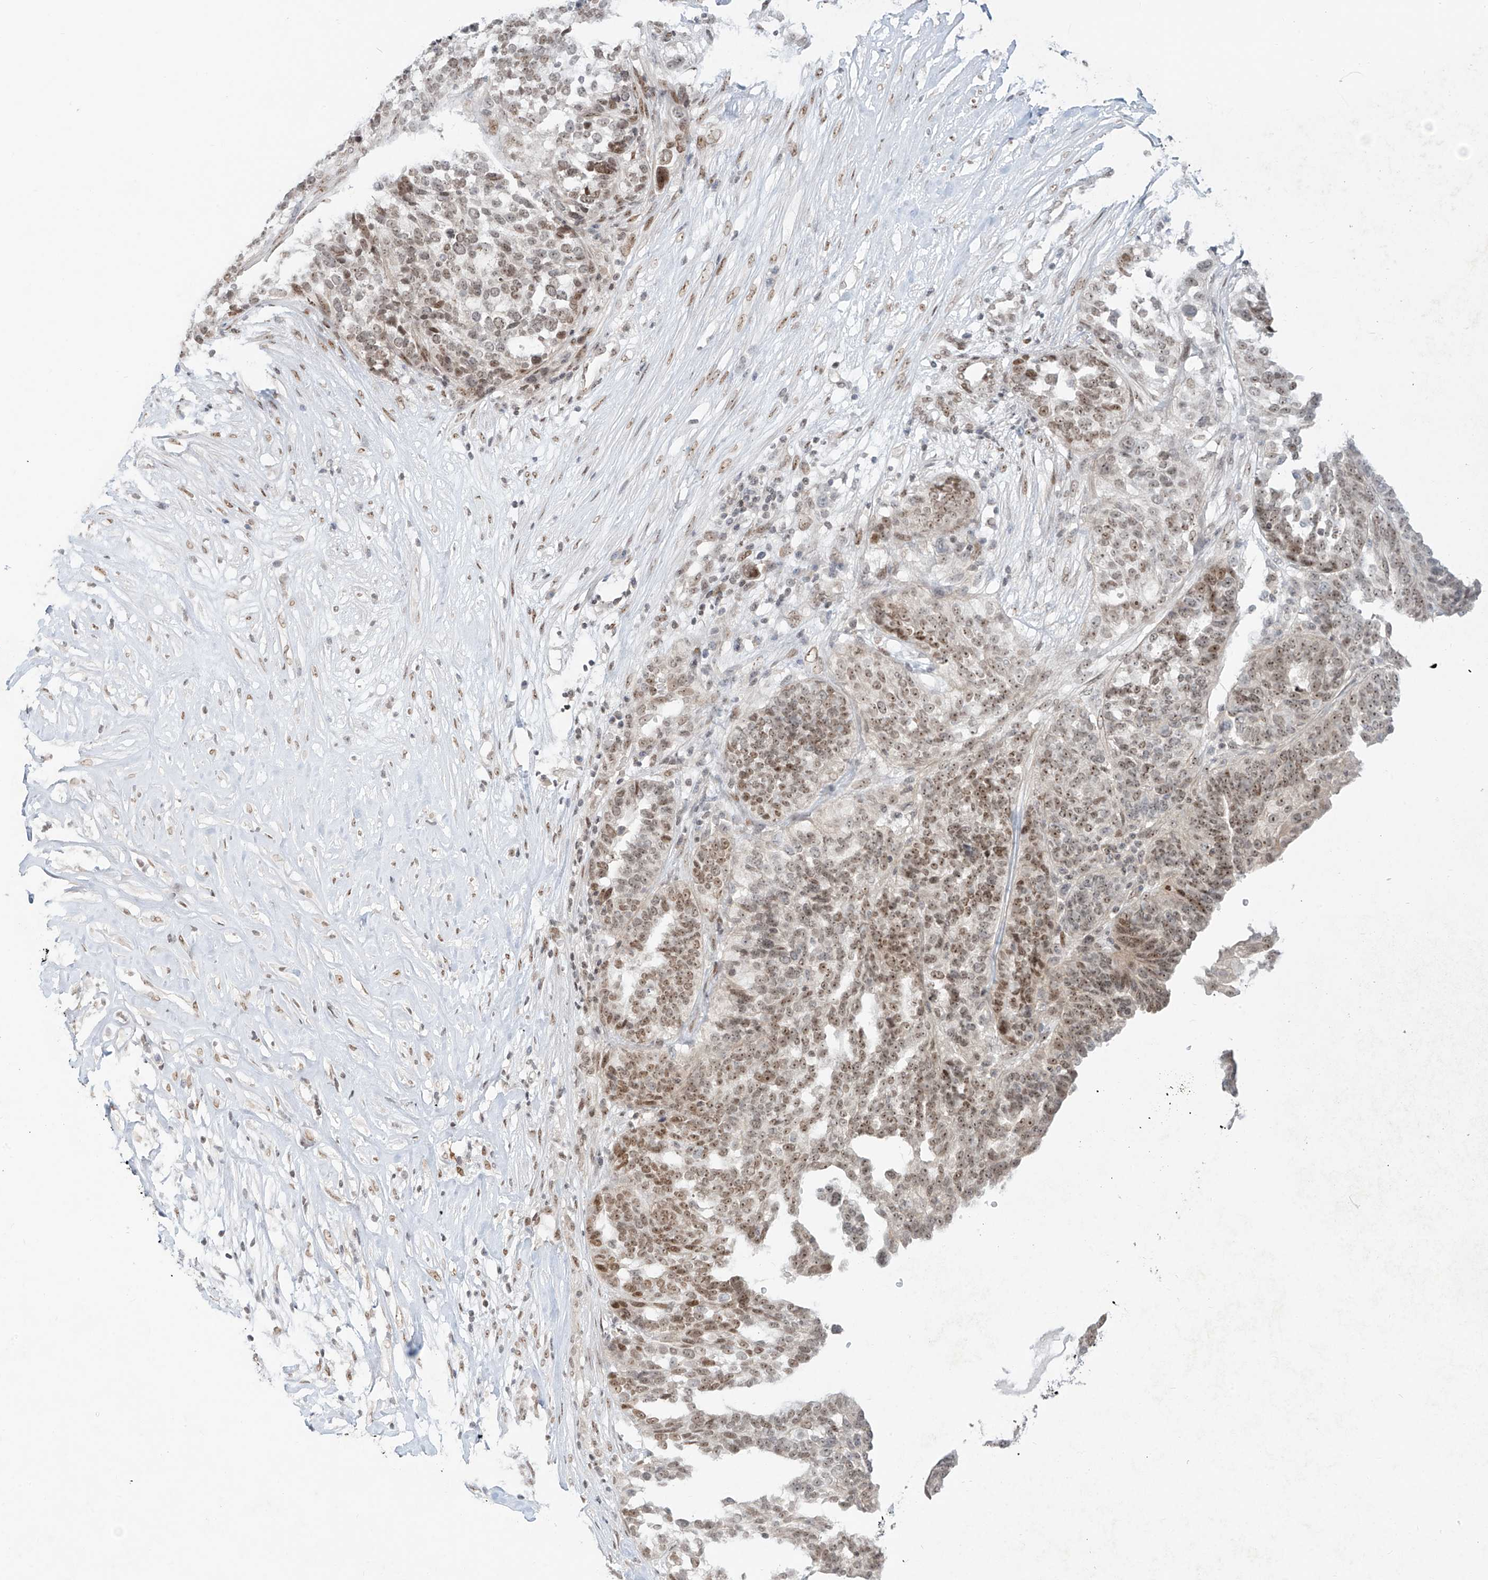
{"staining": {"intensity": "moderate", "quantity": ">75%", "location": "cytoplasmic/membranous,nuclear"}, "tissue": "ovarian cancer", "cell_type": "Tumor cells", "image_type": "cancer", "snomed": [{"axis": "morphology", "description": "Cystadenocarcinoma, serous, NOS"}, {"axis": "topography", "description": "Ovary"}], "caption": "DAB (3,3'-diaminobenzidine) immunohistochemical staining of human ovarian serous cystadenocarcinoma reveals moderate cytoplasmic/membranous and nuclear protein expression in about >75% of tumor cells. (DAB = brown stain, brightfield microscopy at high magnification).", "gene": "ZNF512", "patient": {"sex": "female", "age": 59}}